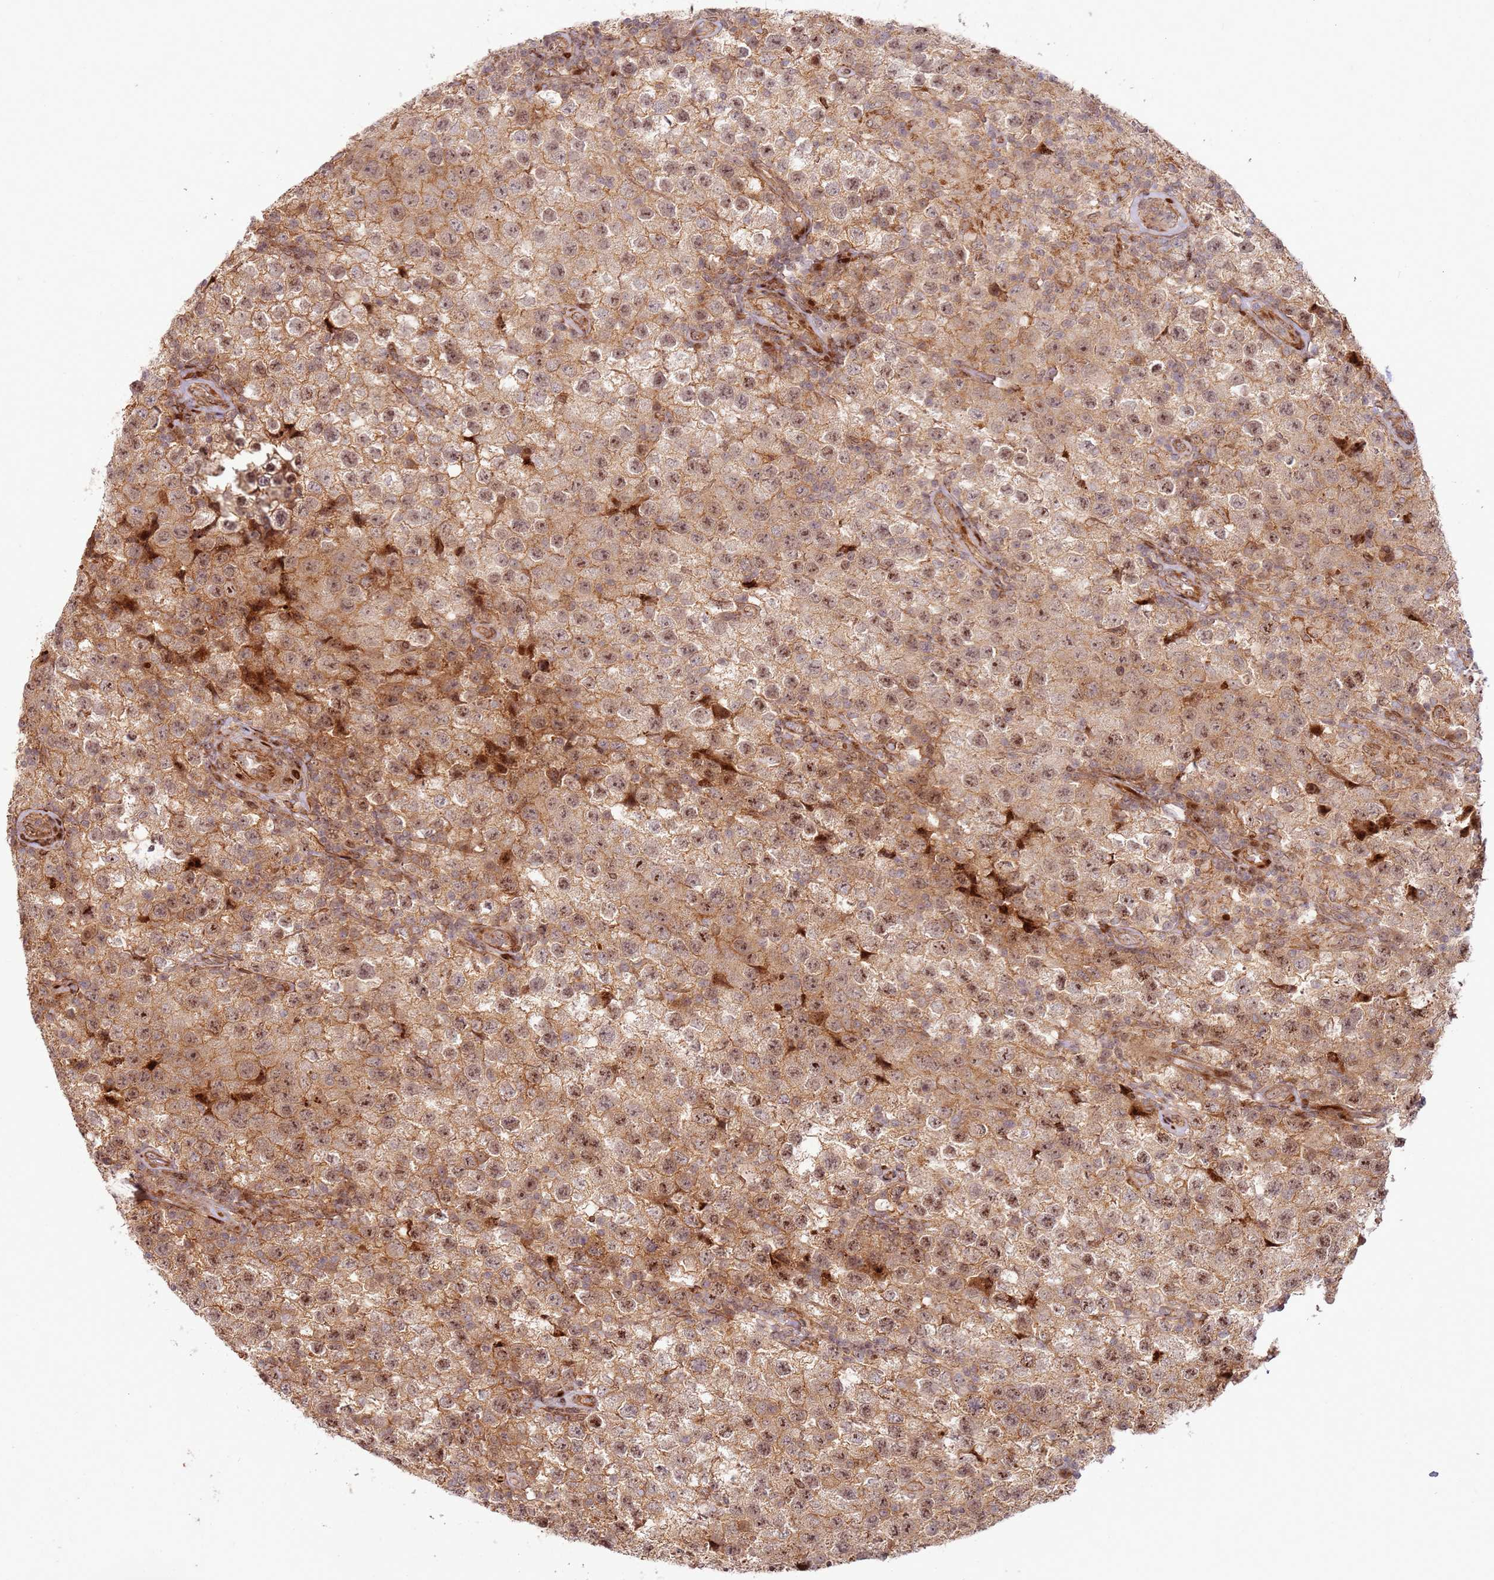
{"staining": {"intensity": "moderate", "quantity": ">75%", "location": "cytoplasmic/membranous,nuclear"}, "tissue": "testis cancer", "cell_type": "Tumor cells", "image_type": "cancer", "snomed": [{"axis": "morphology", "description": "Seminoma, NOS"}, {"axis": "morphology", "description": "Carcinoma, Embryonal, NOS"}, {"axis": "topography", "description": "Testis"}], "caption": "Brown immunohistochemical staining in human embryonal carcinoma (testis) reveals moderate cytoplasmic/membranous and nuclear expression in about >75% of tumor cells. (DAB (3,3'-diaminobenzidine) IHC with brightfield microscopy, high magnification).", "gene": "TMEM233", "patient": {"sex": "male", "age": 41}}